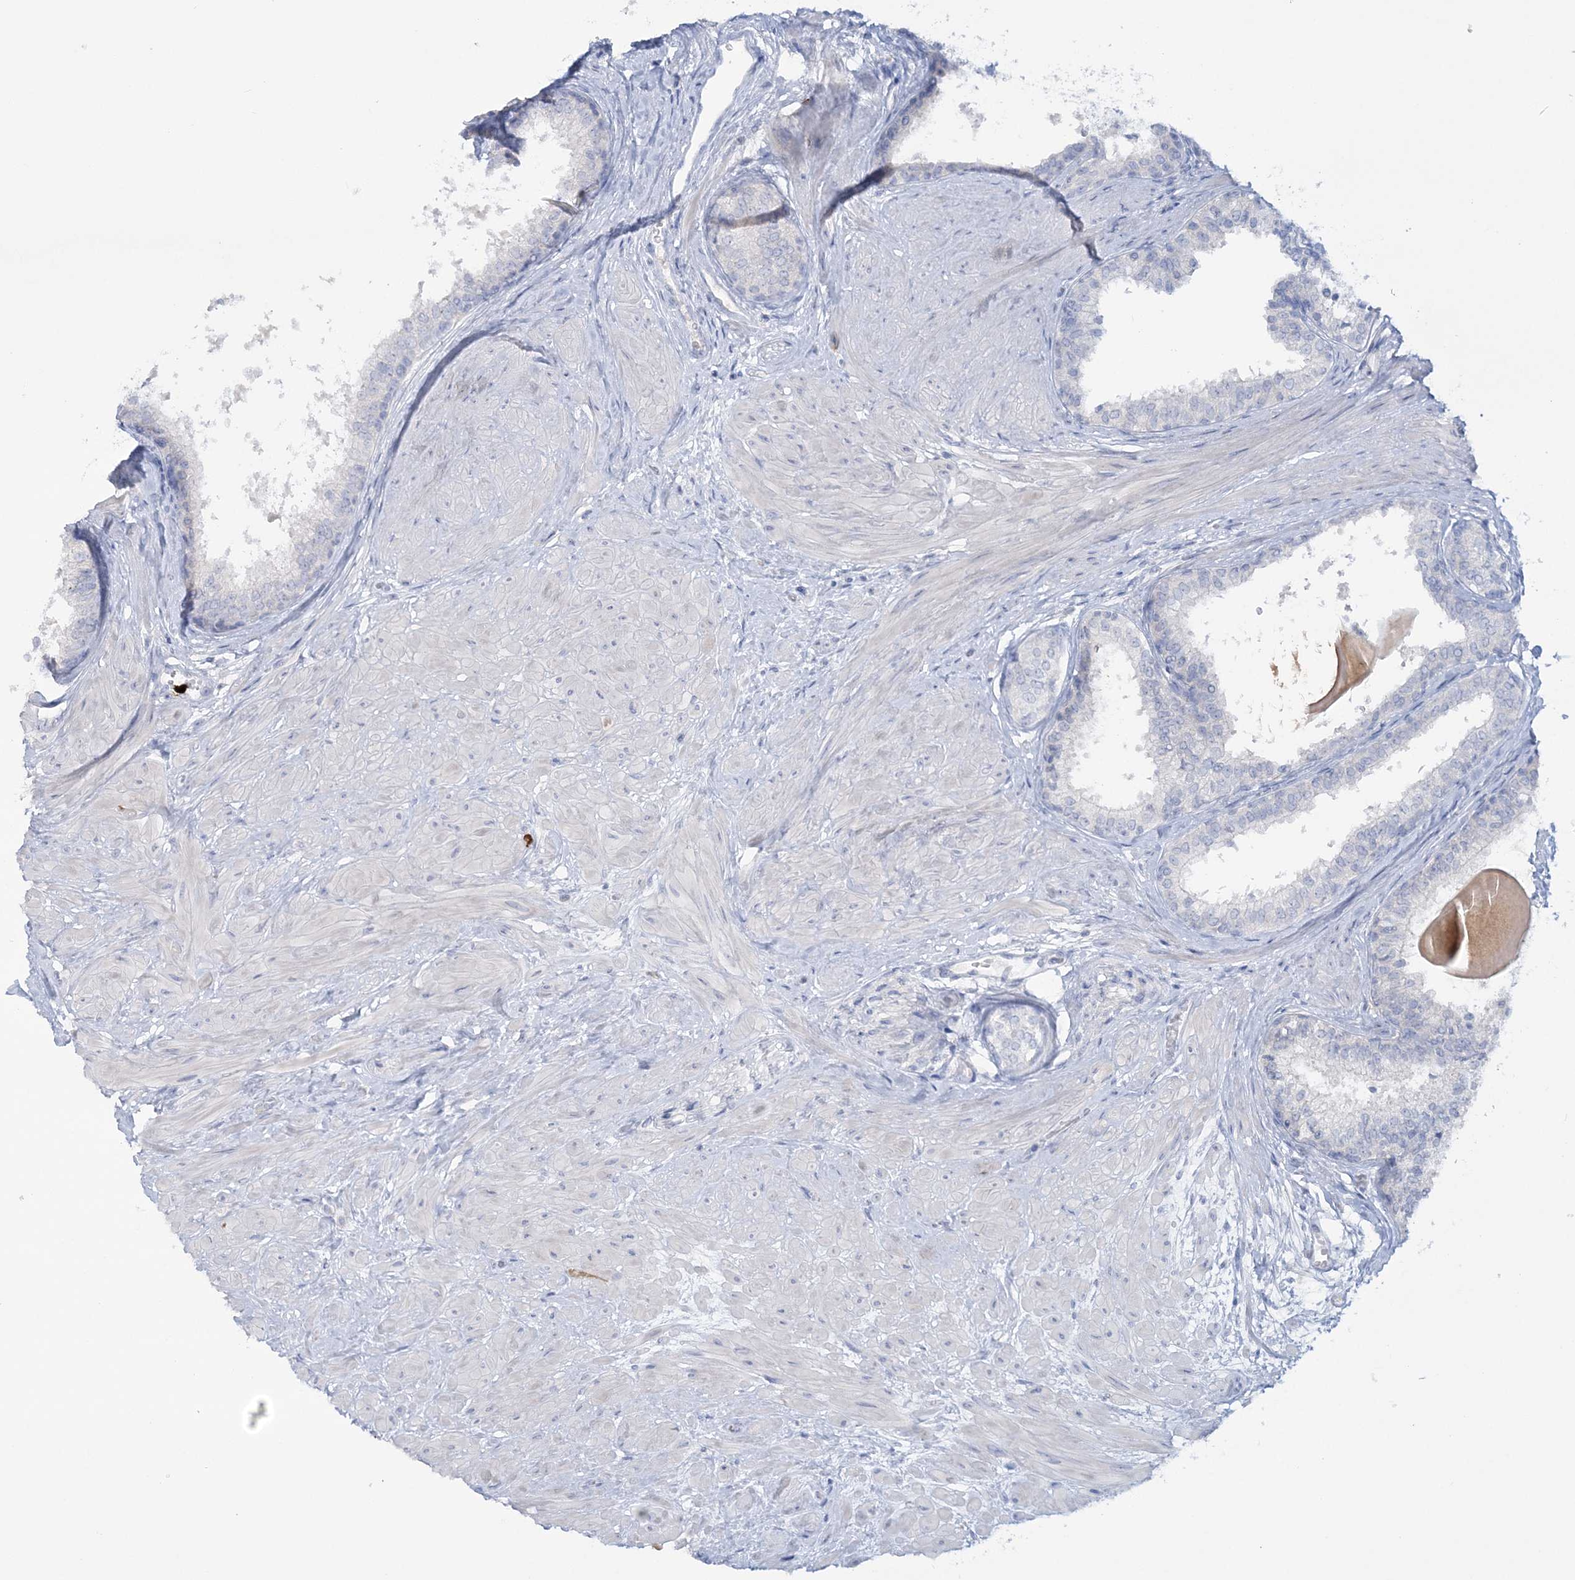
{"staining": {"intensity": "negative", "quantity": "none", "location": "none"}, "tissue": "prostate", "cell_type": "Glandular cells", "image_type": "normal", "snomed": [{"axis": "morphology", "description": "Normal tissue, NOS"}, {"axis": "topography", "description": "Prostate"}], "caption": "Immunohistochemistry (IHC) of normal prostate shows no staining in glandular cells.", "gene": "WDSUB1", "patient": {"sex": "male", "age": 48}}